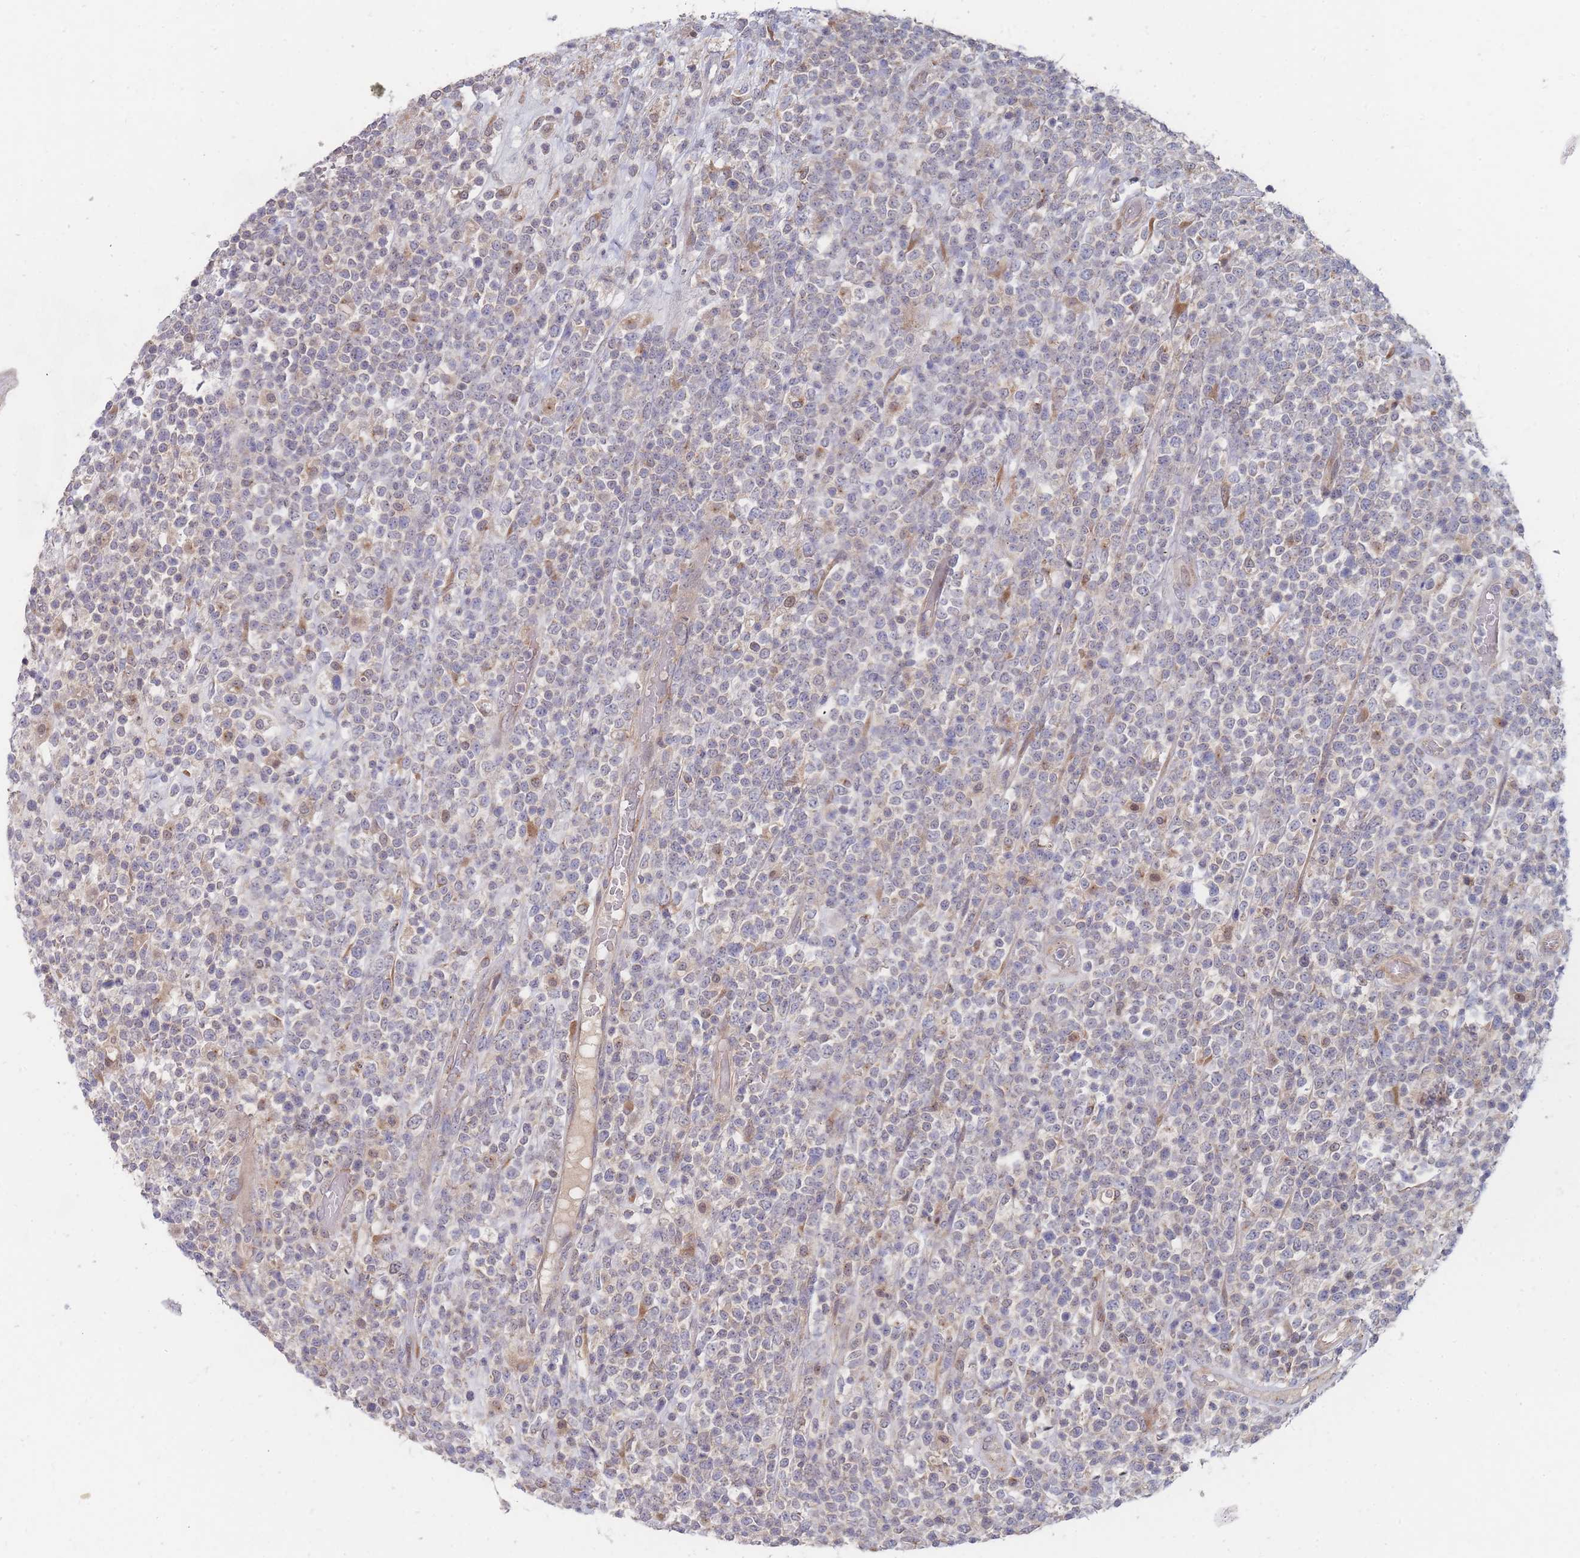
{"staining": {"intensity": "negative", "quantity": "none", "location": "none"}, "tissue": "lymphoma", "cell_type": "Tumor cells", "image_type": "cancer", "snomed": [{"axis": "morphology", "description": "Malignant lymphoma, non-Hodgkin's type, High grade"}, {"axis": "topography", "description": "Colon"}], "caption": "The histopathology image shows no significant staining in tumor cells of malignant lymphoma, non-Hodgkin's type (high-grade).", "gene": "SLC35F5", "patient": {"sex": "female", "age": 53}}